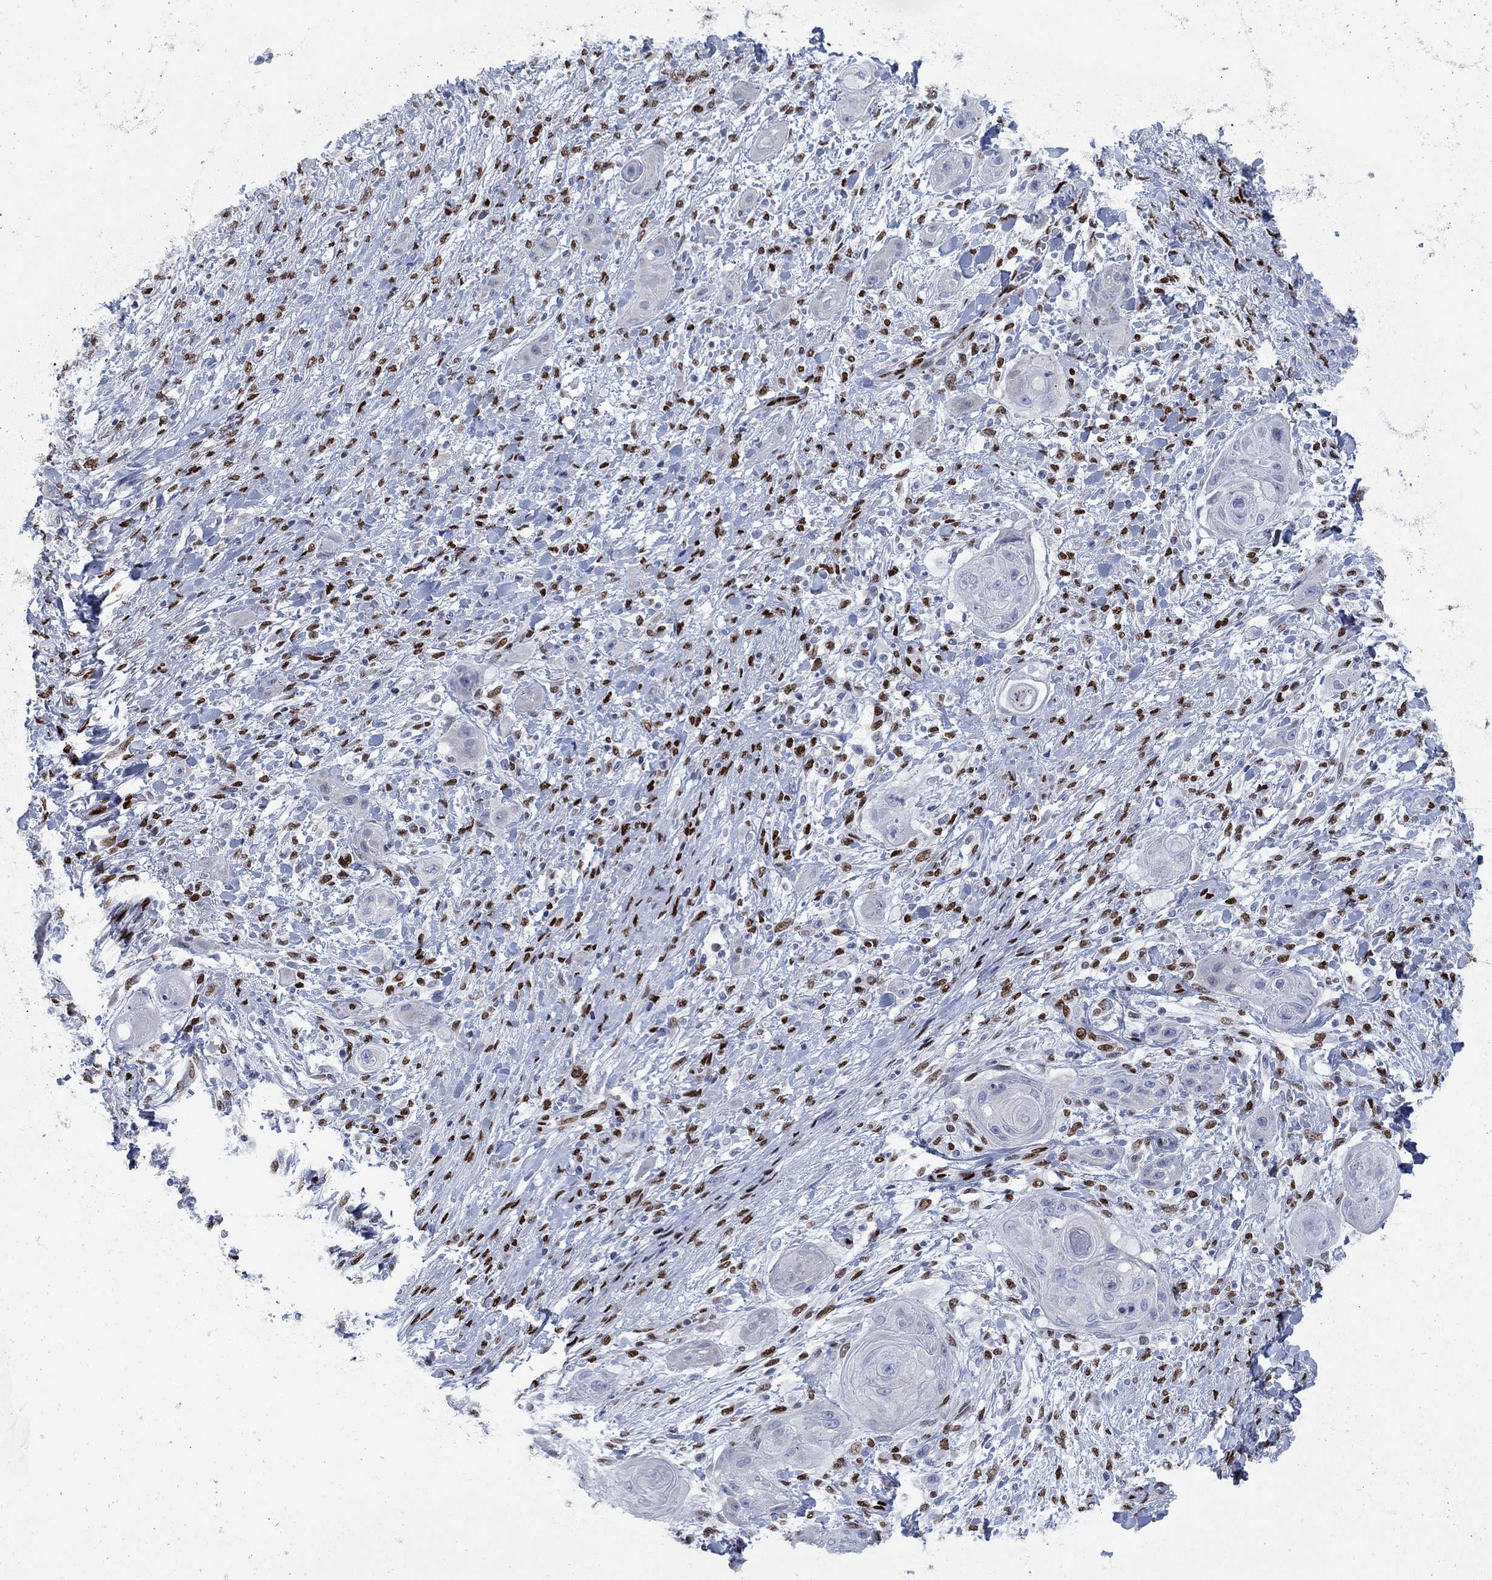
{"staining": {"intensity": "negative", "quantity": "none", "location": "none"}, "tissue": "skin cancer", "cell_type": "Tumor cells", "image_type": "cancer", "snomed": [{"axis": "morphology", "description": "Squamous cell carcinoma, NOS"}, {"axis": "topography", "description": "Skin"}], "caption": "Skin cancer stained for a protein using immunohistochemistry (IHC) demonstrates no staining tumor cells.", "gene": "ZEB1", "patient": {"sex": "male", "age": 62}}